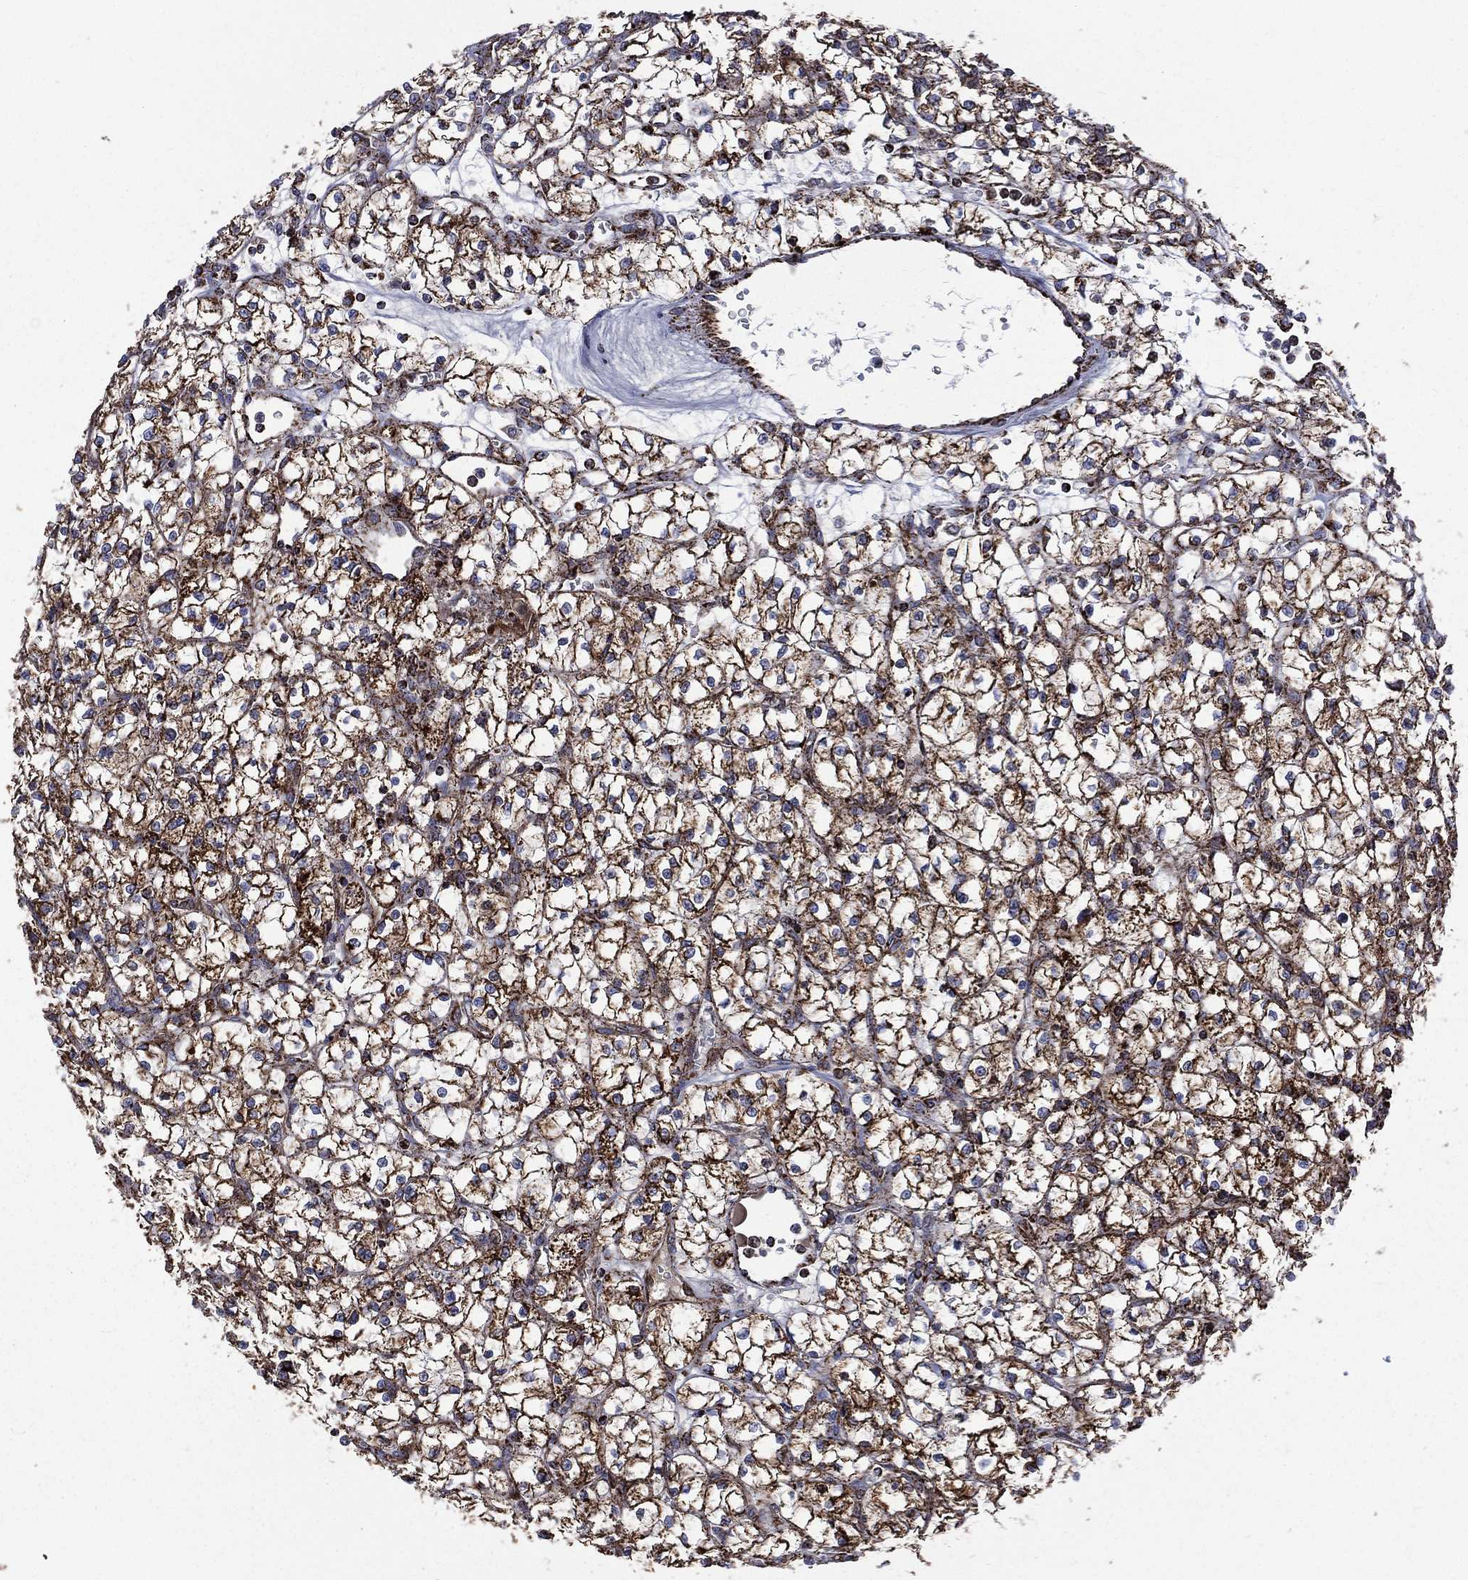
{"staining": {"intensity": "strong", "quantity": ">75%", "location": "cytoplasmic/membranous"}, "tissue": "renal cancer", "cell_type": "Tumor cells", "image_type": "cancer", "snomed": [{"axis": "morphology", "description": "Adenocarcinoma, NOS"}, {"axis": "topography", "description": "Kidney"}], "caption": "DAB immunohistochemical staining of human renal cancer (adenocarcinoma) demonstrates strong cytoplasmic/membranous protein positivity in about >75% of tumor cells.", "gene": "GOT2", "patient": {"sex": "female", "age": 64}}